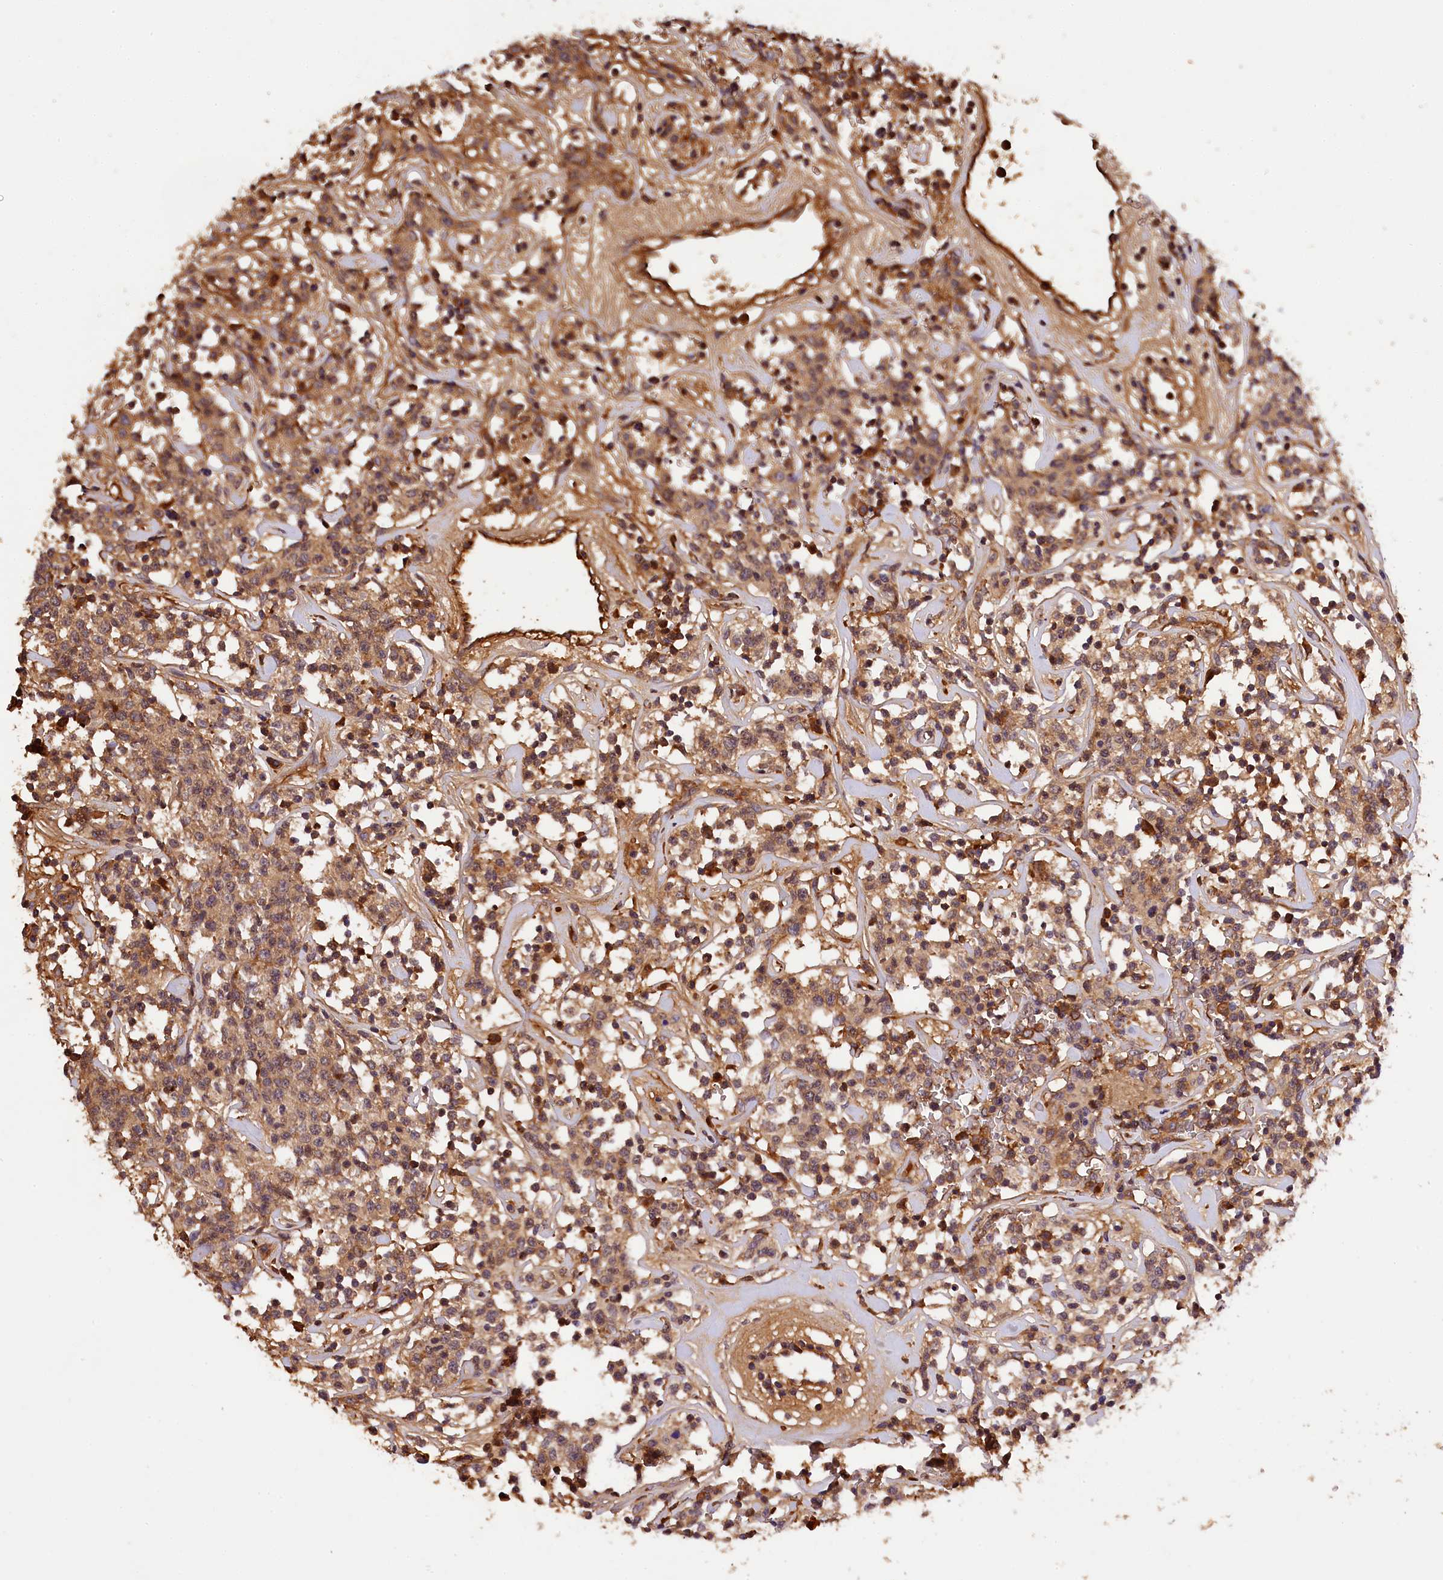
{"staining": {"intensity": "moderate", "quantity": ">75%", "location": "cytoplasmic/membranous"}, "tissue": "lymphoma", "cell_type": "Tumor cells", "image_type": "cancer", "snomed": [{"axis": "morphology", "description": "Malignant lymphoma, non-Hodgkin's type, Low grade"}, {"axis": "topography", "description": "Small intestine"}], "caption": "High-magnification brightfield microscopy of lymphoma stained with DAB (3,3'-diaminobenzidine) (brown) and counterstained with hematoxylin (blue). tumor cells exhibit moderate cytoplasmic/membranous expression is appreciated in approximately>75% of cells. Using DAB (3,3'-diaminobenzidine) (brown) and hematoxylin (blue) stains, captured at high magnification using brightfield microscopy.", "gene": "PHAF1", "patient": {"sex": "female", "age": 59}}